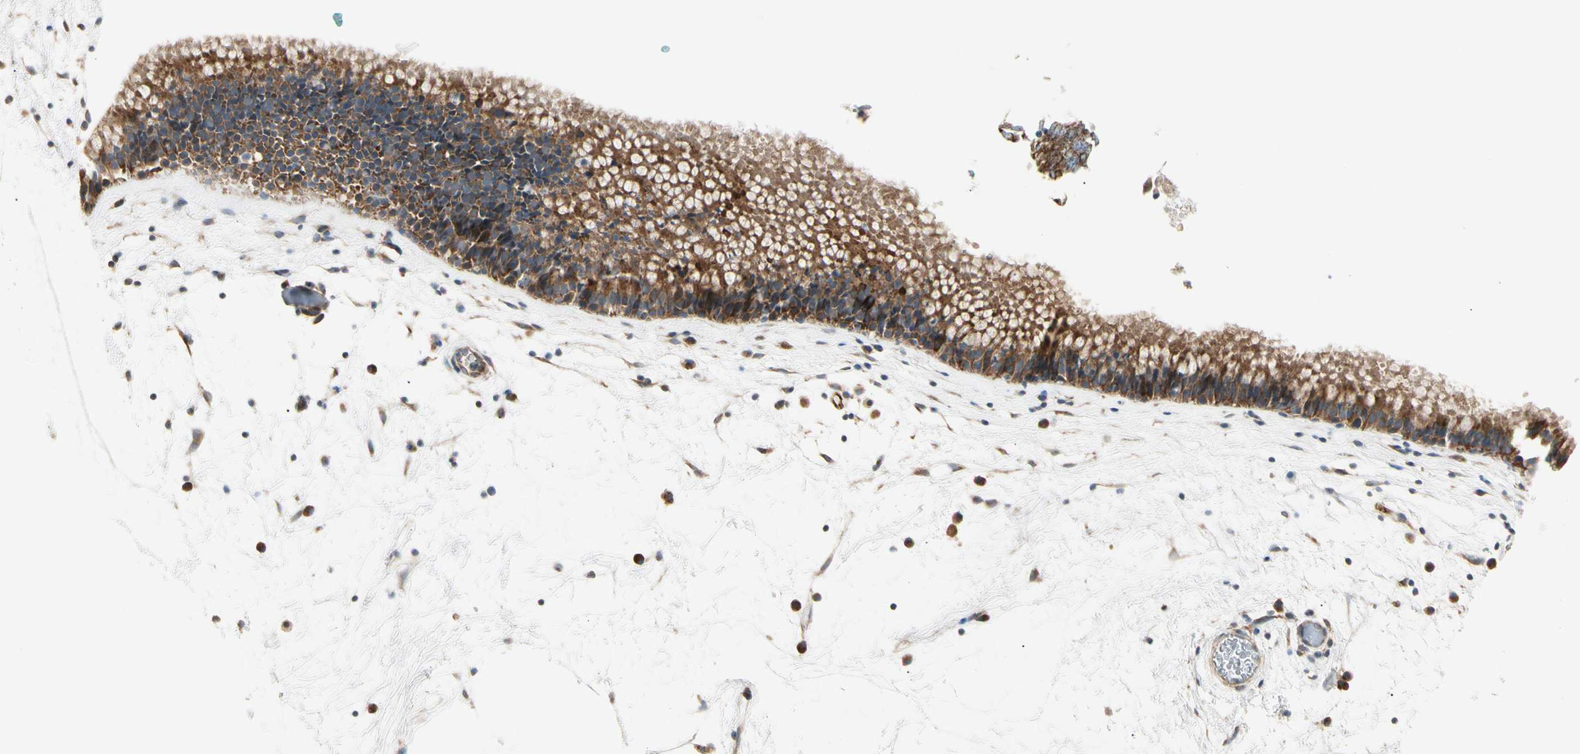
{"staining": {"intensity": "strong", "quantity": ">75%", "location": "cytoplasmic/membranous"}, "tissue": "nasopharynx", "cell_type": "Respiratory epithelial cells", "image_type": "normal", "snomed": [{"axis": "morphology", "description": "Normal tissue, NOS"}, {"axis": "morphology", "description": "Inflammation, NOS"}, {"axis": "topography", "description": "Nasopharynx"}], "caption": "Protein expression analysis of unremarkable nasopharynx exhibits strong cytoplasmic/membranous staining in approximately >75% of respiratory epithelial cells. (IHC, brightfield microscopy, high magnification).", "gene": "TBC1D10A", "patient": {"sex": "male", "age": 48}}